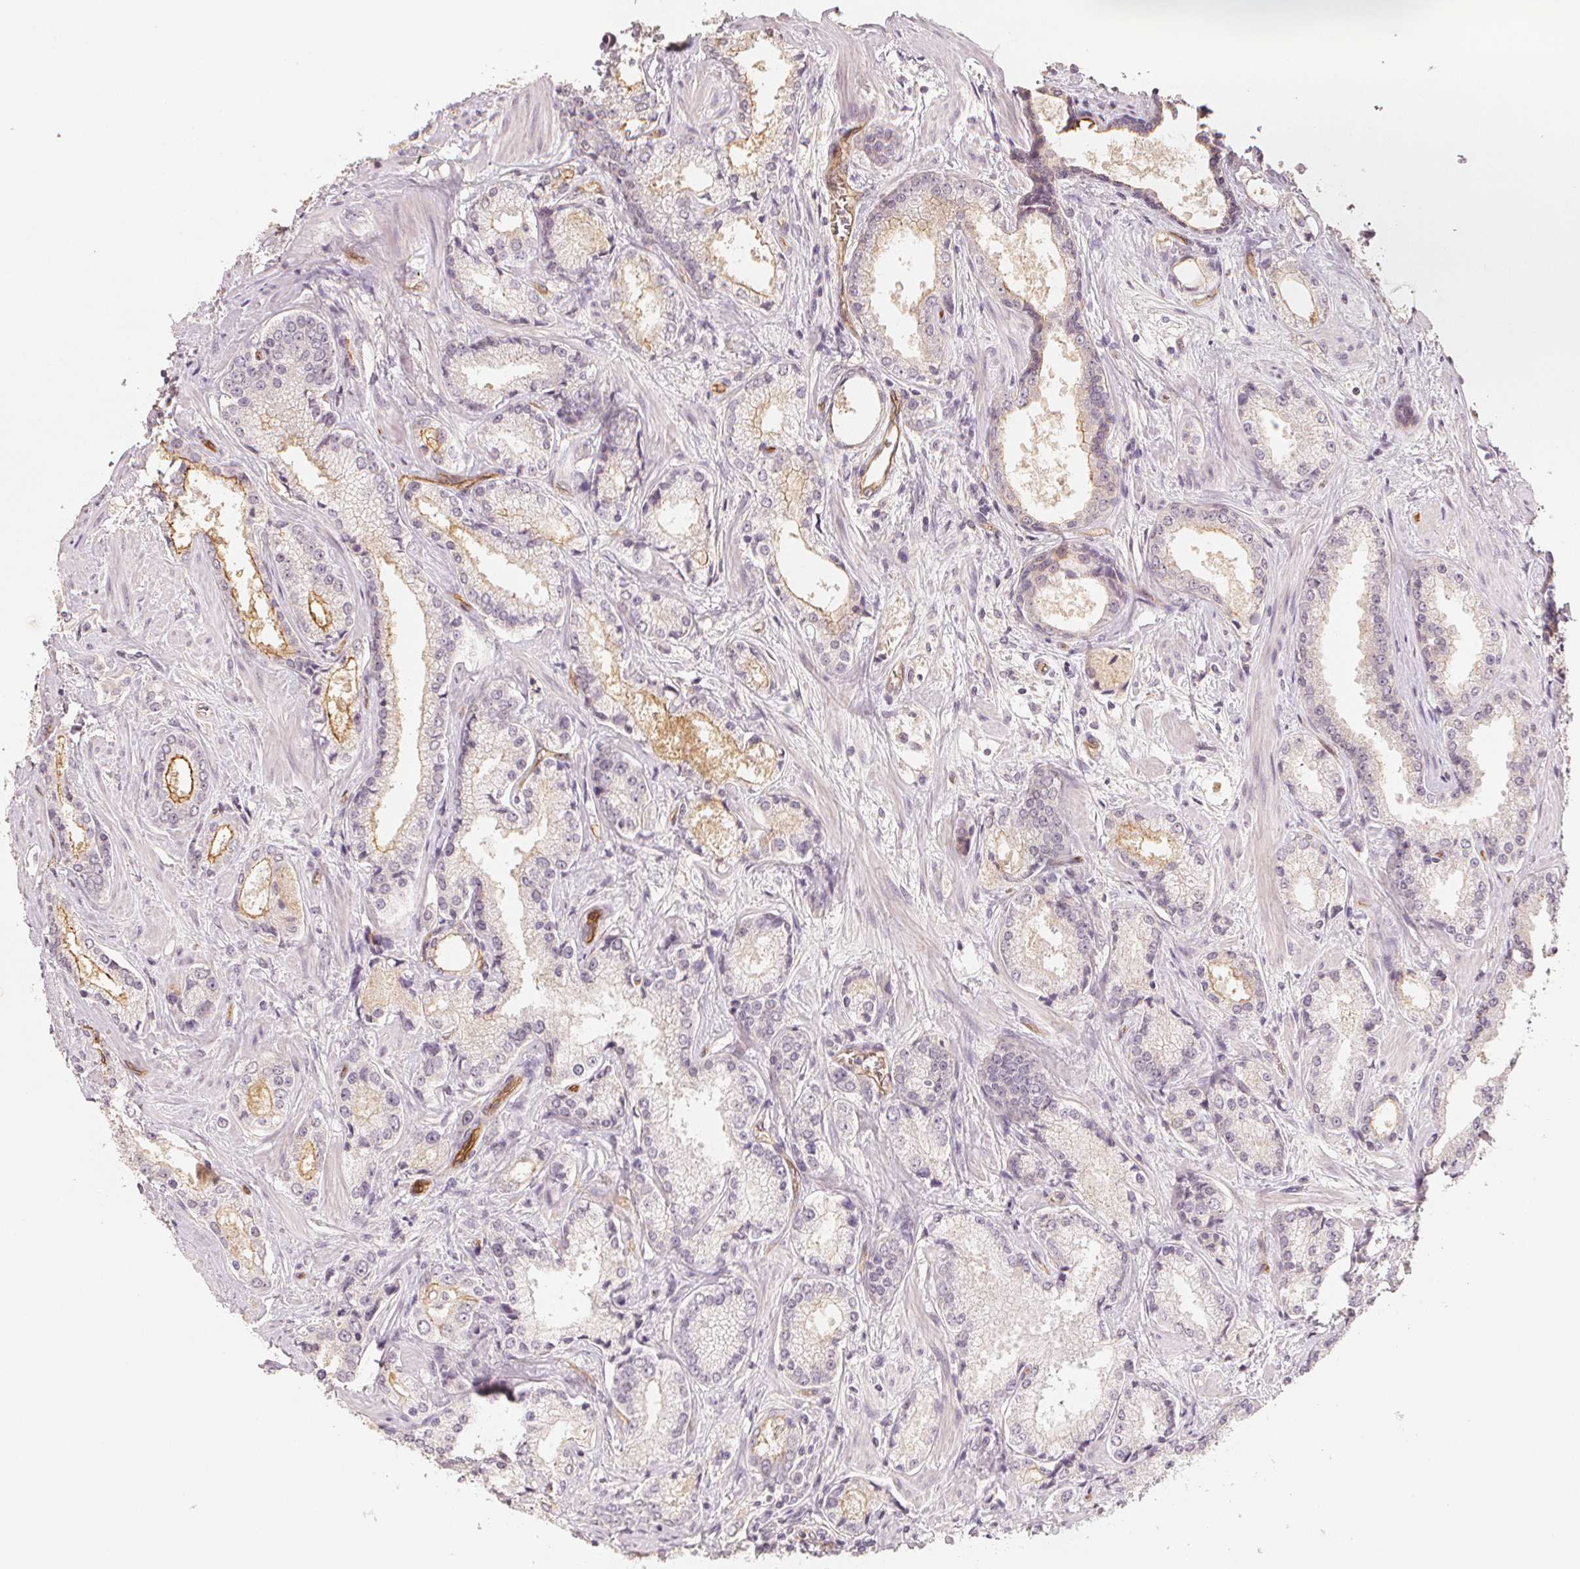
{"staining": {"intensity": "moderate", "quantity": "<25%", "location": "cytoplasmic/membranous"}, "tissue": "prostate cancer", "cell_type": "Tumor cells", "image_type": "cancer", "snomed": [{"axis": "morphology", "description": "Adenocarcinoma, Low grade"}, {"axis": "topography", "description": "Prostate"}], "caption": "Immunohistochemistry (IHC) micrograph of prostate cancer (low-grade adenocarcinoma) stained for a protein (brown), which reveals low levels of moderate cytoplasmic/membranous positivity in approximately <25% of tumor cells.", "gene": "CIB1", "patient": {"sex": "male", "age": 56}}